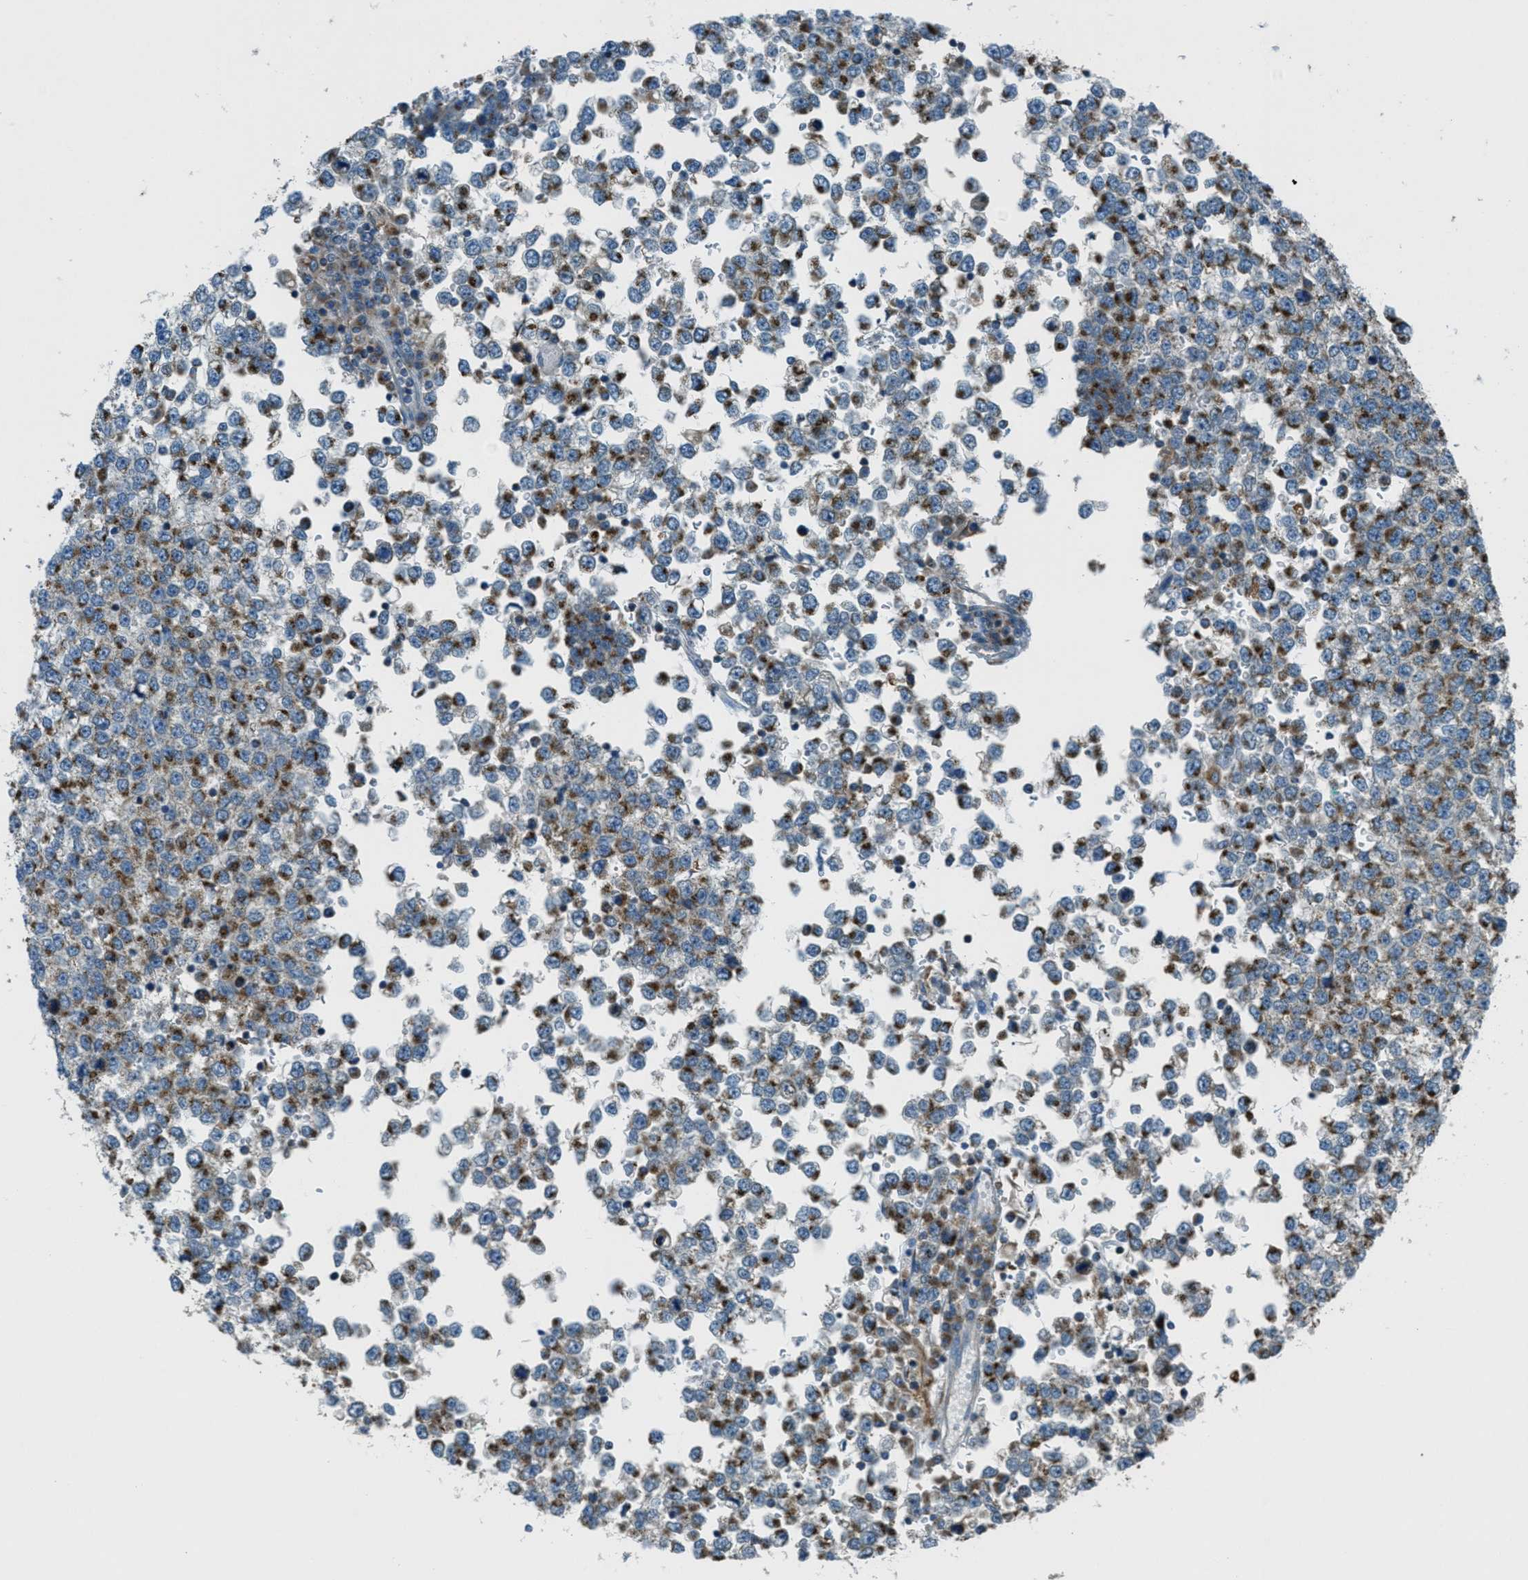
{"staining": {"intensity": "moderate", "quantity": ">75%", "location": "cytoplasmic/membranous"}, "tissue": "testis cancer", "cell_type": "Tumor cells", "image_type": "cancer", "snomed": [{"axis": "morphology", "description": "Seminoma, NOS"}, {"axis": "topography", "description": "Testis"}], "caption": "Testis cancer was stained to show a protein in brown. There is medium levels of moderate cytoplasmic/membranous expression in approximately >75% of tumor cells. (Stains: DAB in brown, nuclei in blue, Microscopy: brightfield microscopy at high magnification).", "gene": "BCKDK", "patient": {"sex": "male", "age": 65}}